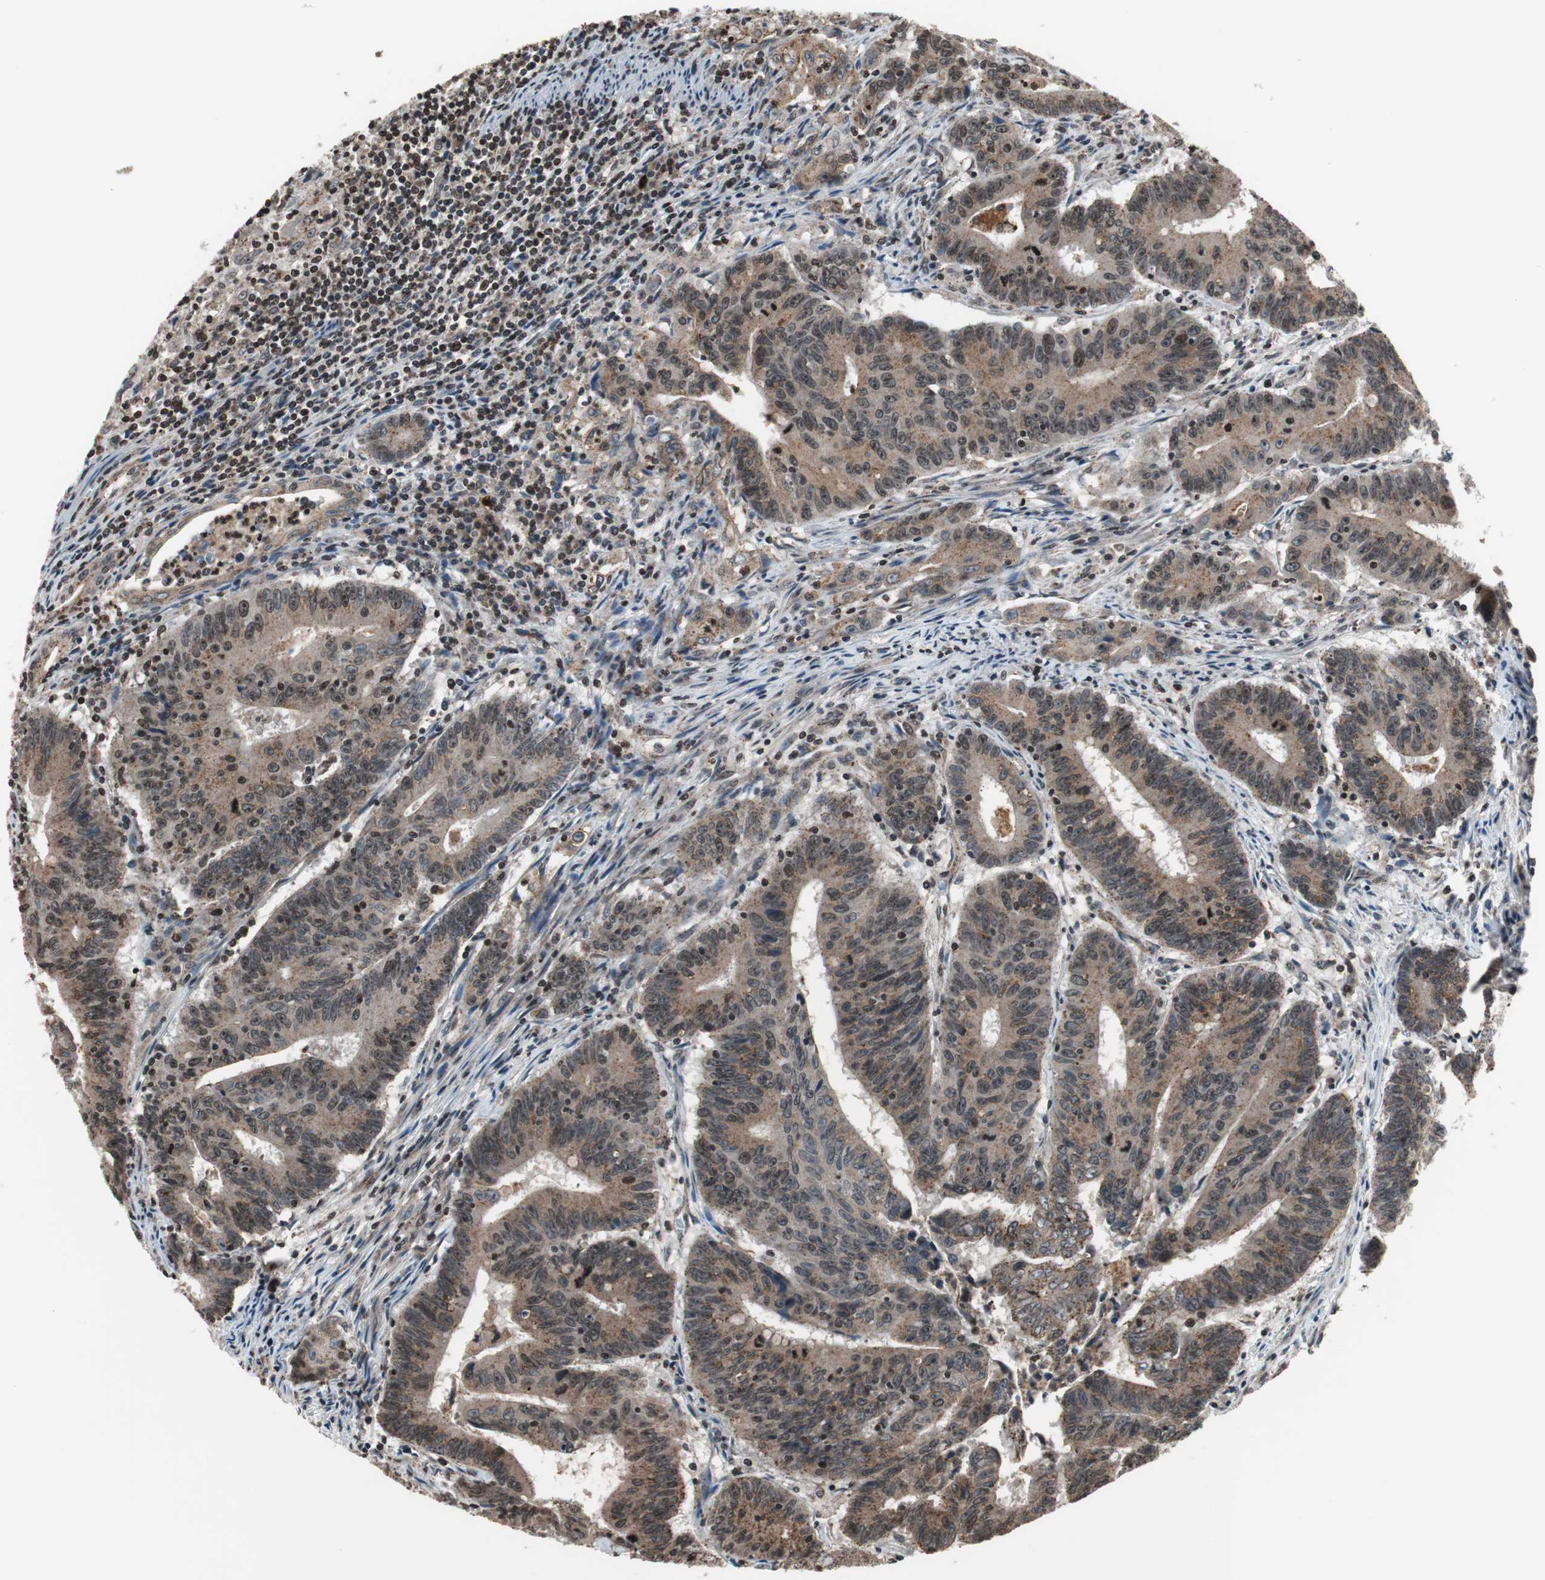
{"staining": {"intensity": "weak", "quantity": ">75%", "location": "cytoplasmic/membranous,nuclear"}, "tissue": "colorectal cancer", "cell_type": "Tumor cells", "image_type": "cancer", "snomed": [{"axis": "morphology", "description": "Adenocarcinoma, NOS"}, {"axis": "topography", "description": "Colon"}], "caption": "IHC (DAB) staining of human colorectal adenocarcinoma displays weak cytoplasmic/membranous and nuclear protein staining in about >75% of tumor cells.", "gene": "RFC1", "patient": {"sex": "male", "age": 45}}